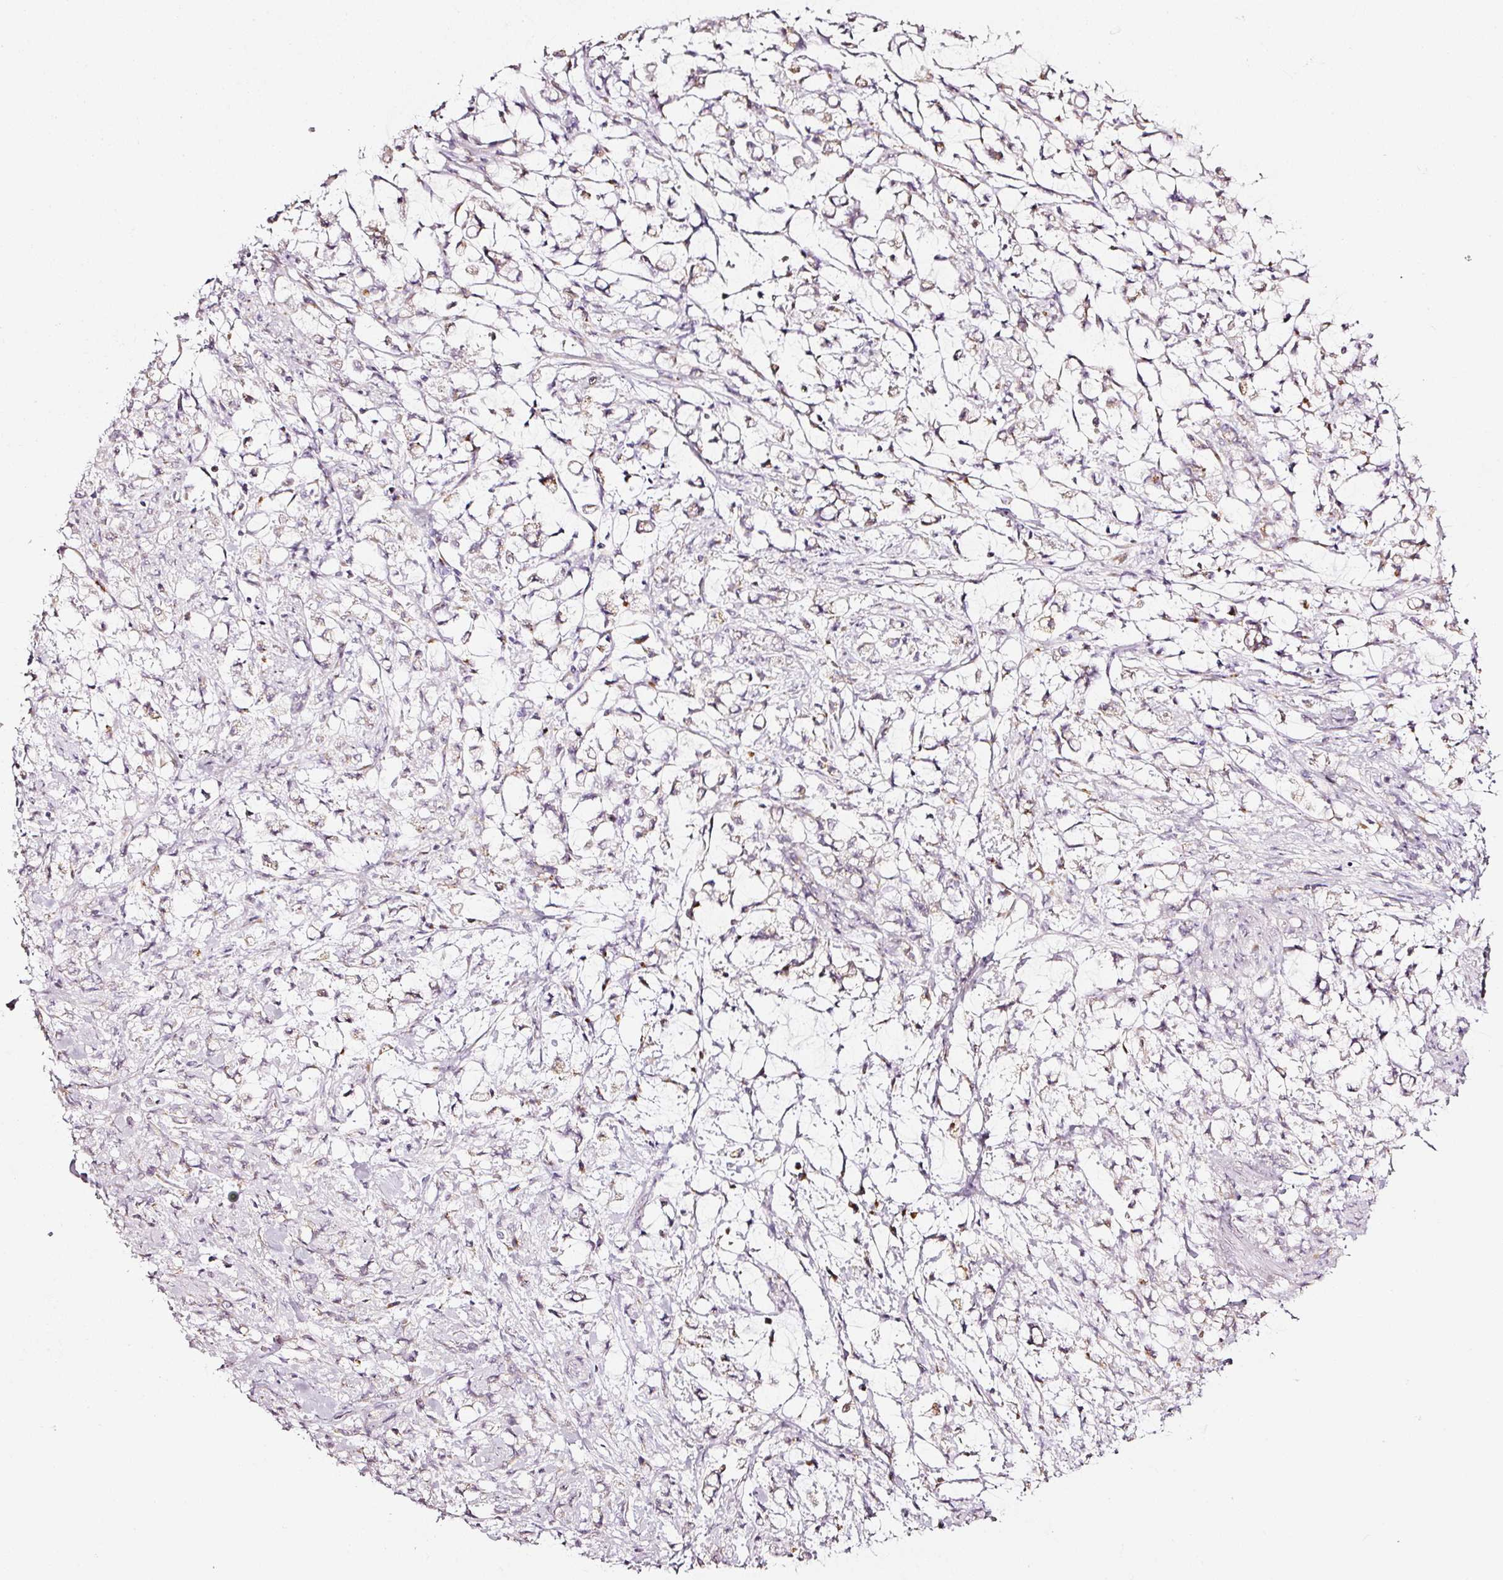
{"staining": {"intensity": "weak", "quantity": "<25%", "location": "cytoplasmic/membranous"}, "tissue": "stomach cancer", "cell_type": "Tumor cells", "image_type": "cancer", "snomed": [{"axis": "morphology", "description": "Adenocarcinoma, NOS"}, {"axis": "topography", "description": "Stomach"}], "caption": "Immunohistochemical staining of human adenocarcinoma (stomach) exhibits no significant positivity in tumor cells.", "gene": "SDF4", "patient": {"sex": "female", "age": 60}}